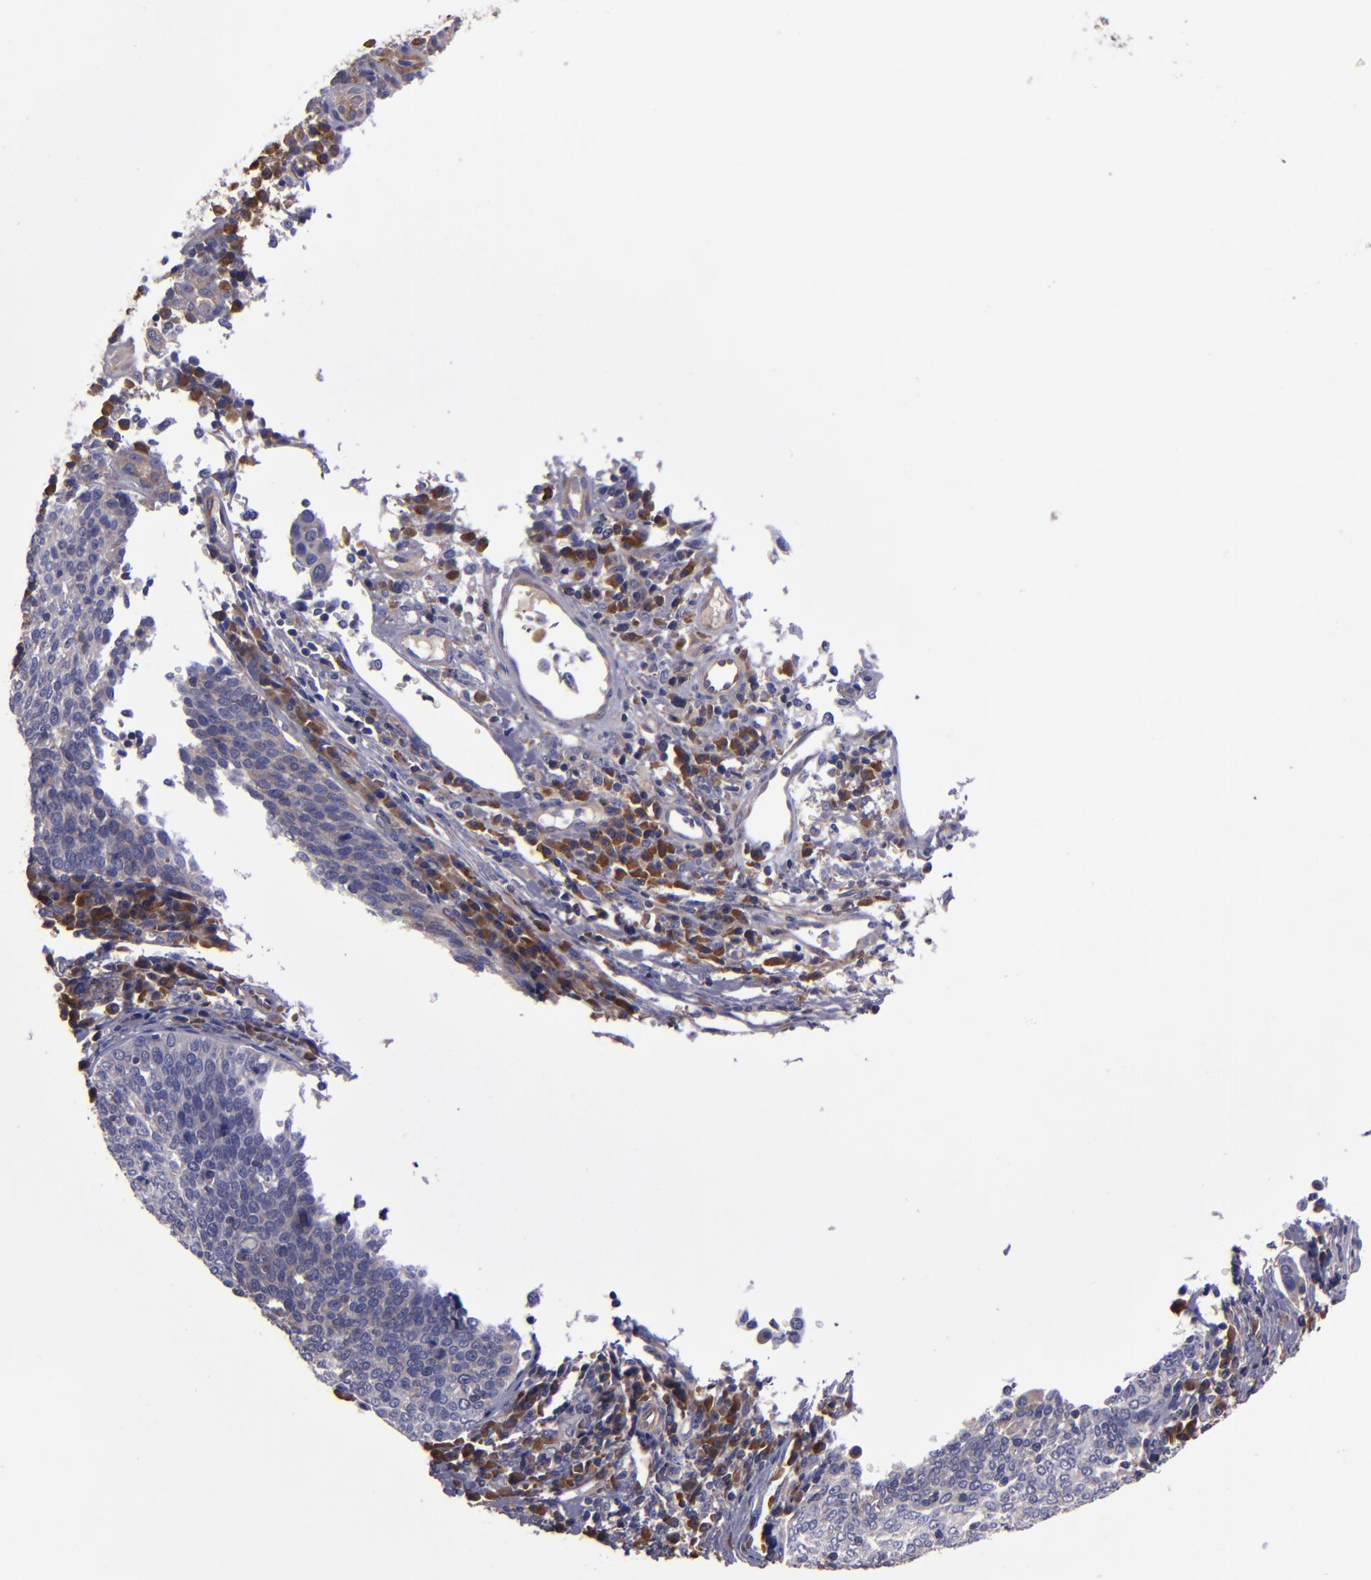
{"staining": {"intensity": "negative", "quantity": "none", "location": "none"}, "tissue": "cervical cancer", "cell_type": "Tumor cells", "image_type": "cancer", "snomed": [{"axis": "morphology", "description": "Squamous cell carcinoma, NOS"}, {"axis": "topography", "description": "Cervix"}], "caption": "Cervical cancer was stained to show a protein in brown. There is no significant positivity in tumor cells. (DAB IHC visualized using brightfield microscopy, high magnification).", "gene": "CARS1", "patient": {"sex": "female", "age": 40}}